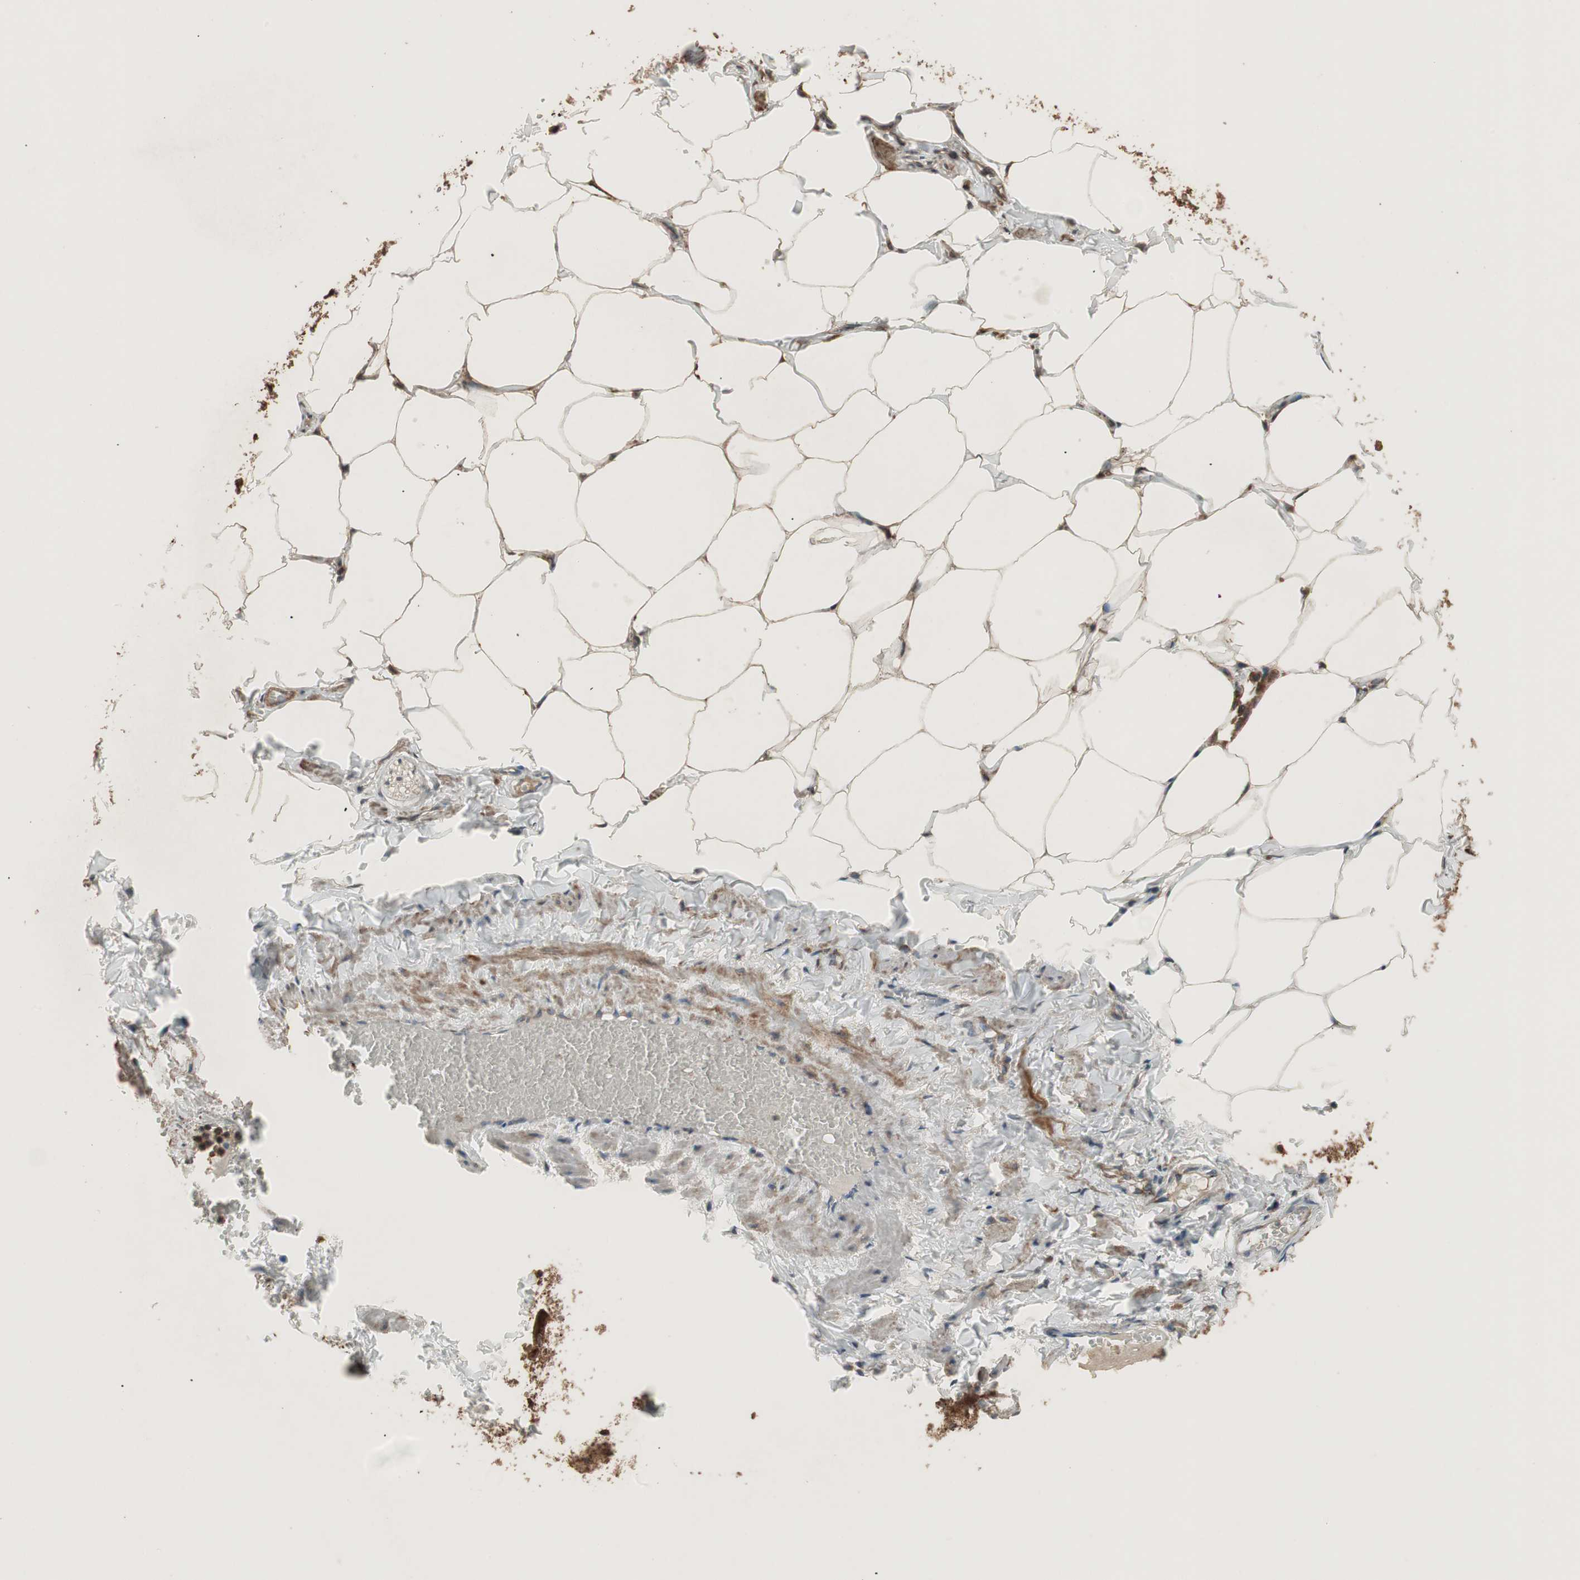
{"staining": {"intensity": "moderate", "quantity": ">75%", "location": "cytoplasmic/membranous"}, "tissue": "adipose tissue", "cell_type": "Adipocytes", "image_type": "normal", "snomed": [{"axis": "morphology", "description": "Normal tissue, NOS"}, {"axis": "topography", "description": "Vascular tissue"}], "caption": "Protein expression analysis of benign adipose tissue exhibits moderate cytoplasmic/membranous staining in approximately >75% of adipocytes.", "gene": "RAB1A", "patient": {"sex": "male", "age": 41}}